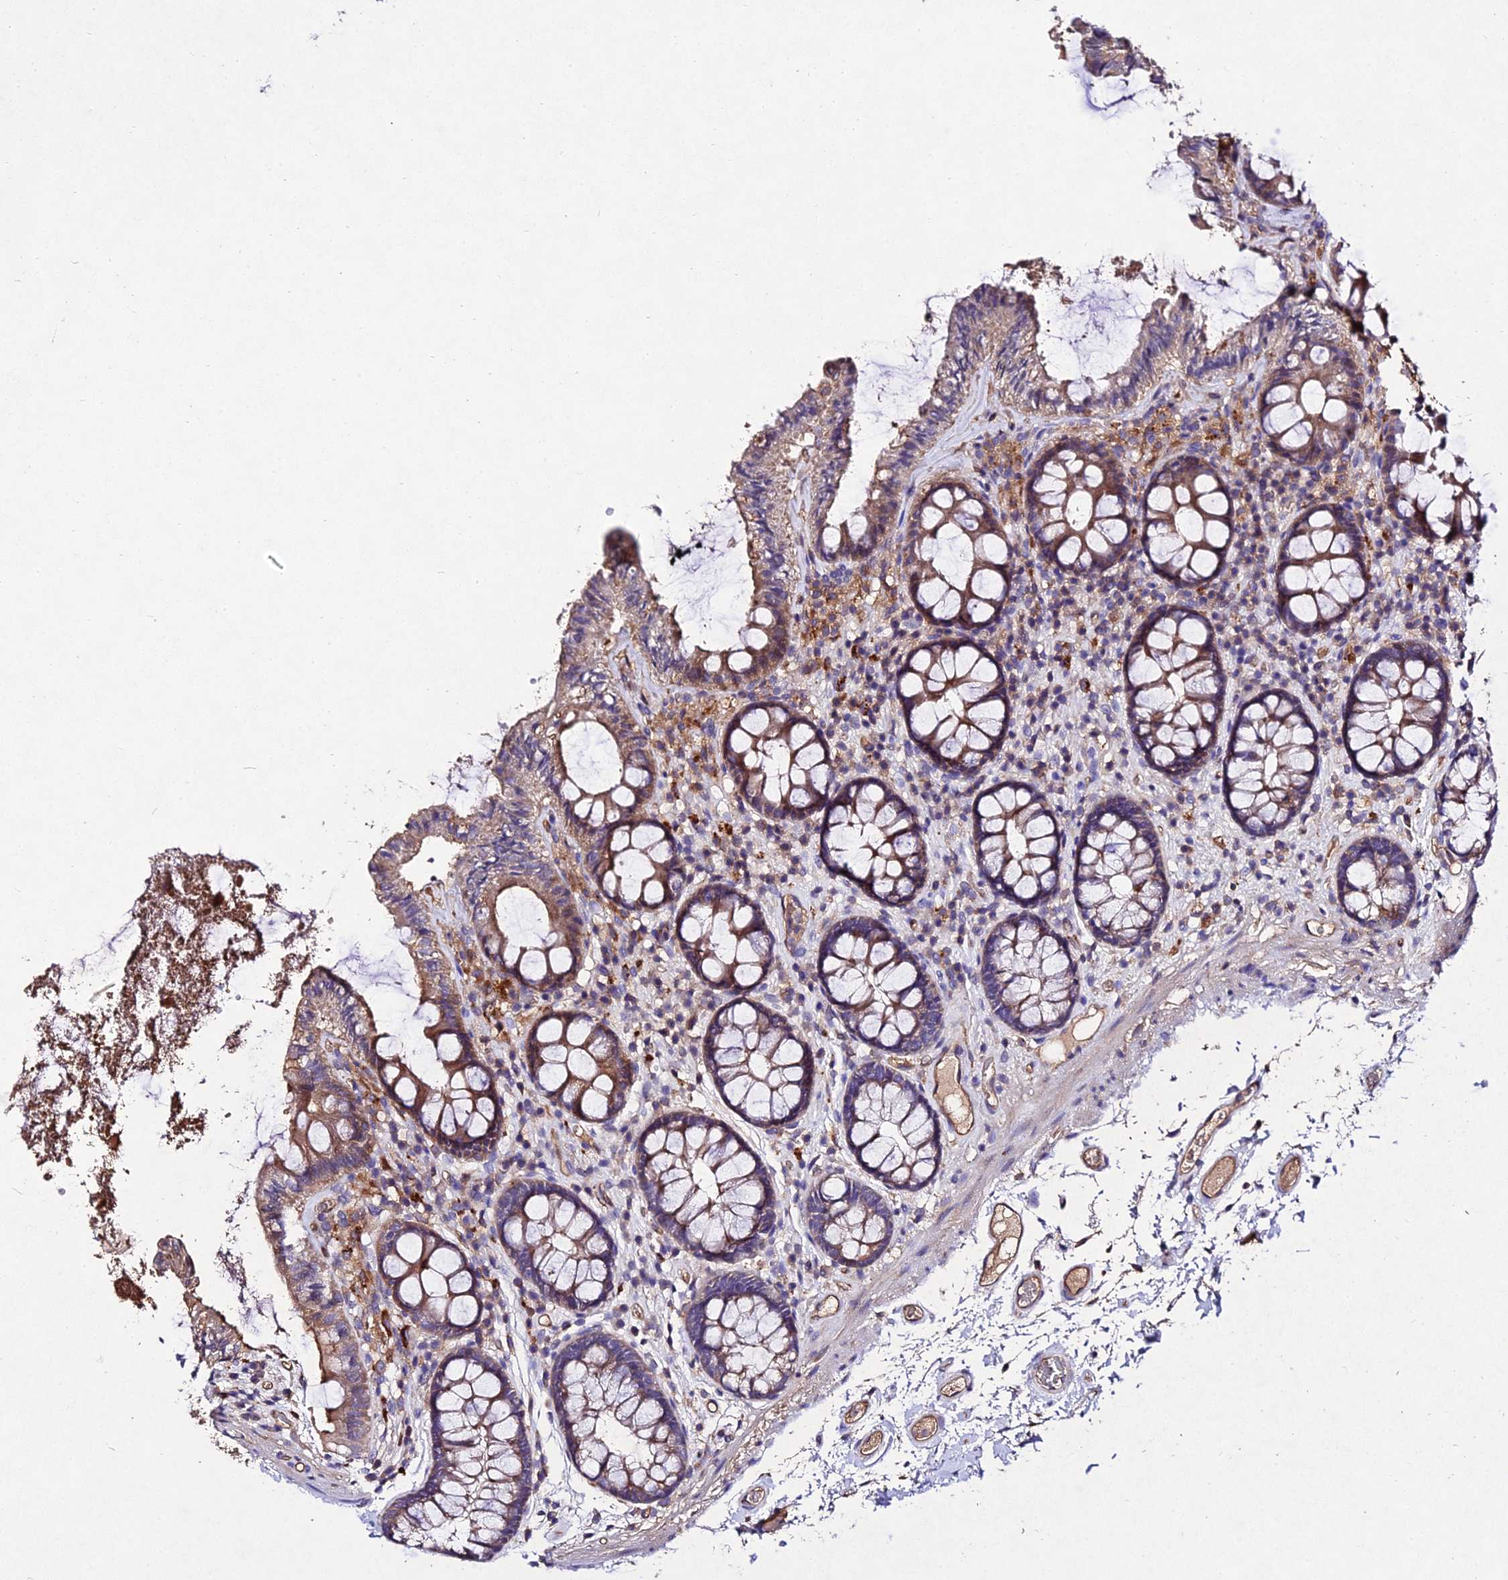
{"staining": {"intensity": "moderate", "quantity": ">75%", "location": "cytoplasmic/membranous"}, "tissue": "colon", "cell_type": "Endothelial cells", "image_type": "normal", "snomed": [{"axis": "morphology", "description": "Normal tissue, NOS"}, {"axis": "topography", "description": "Colon"}], "caption": "Protein expression by immunohistochemistry displays moderate cytoplasmic/membranous staining in approximately >75% of endothelial cells in normal colon. (brown staining indicates protein expression, while blue staining denotes nuclei).", "gene": "AP3M1", "patient": {"sex": "male", "age": 84}}